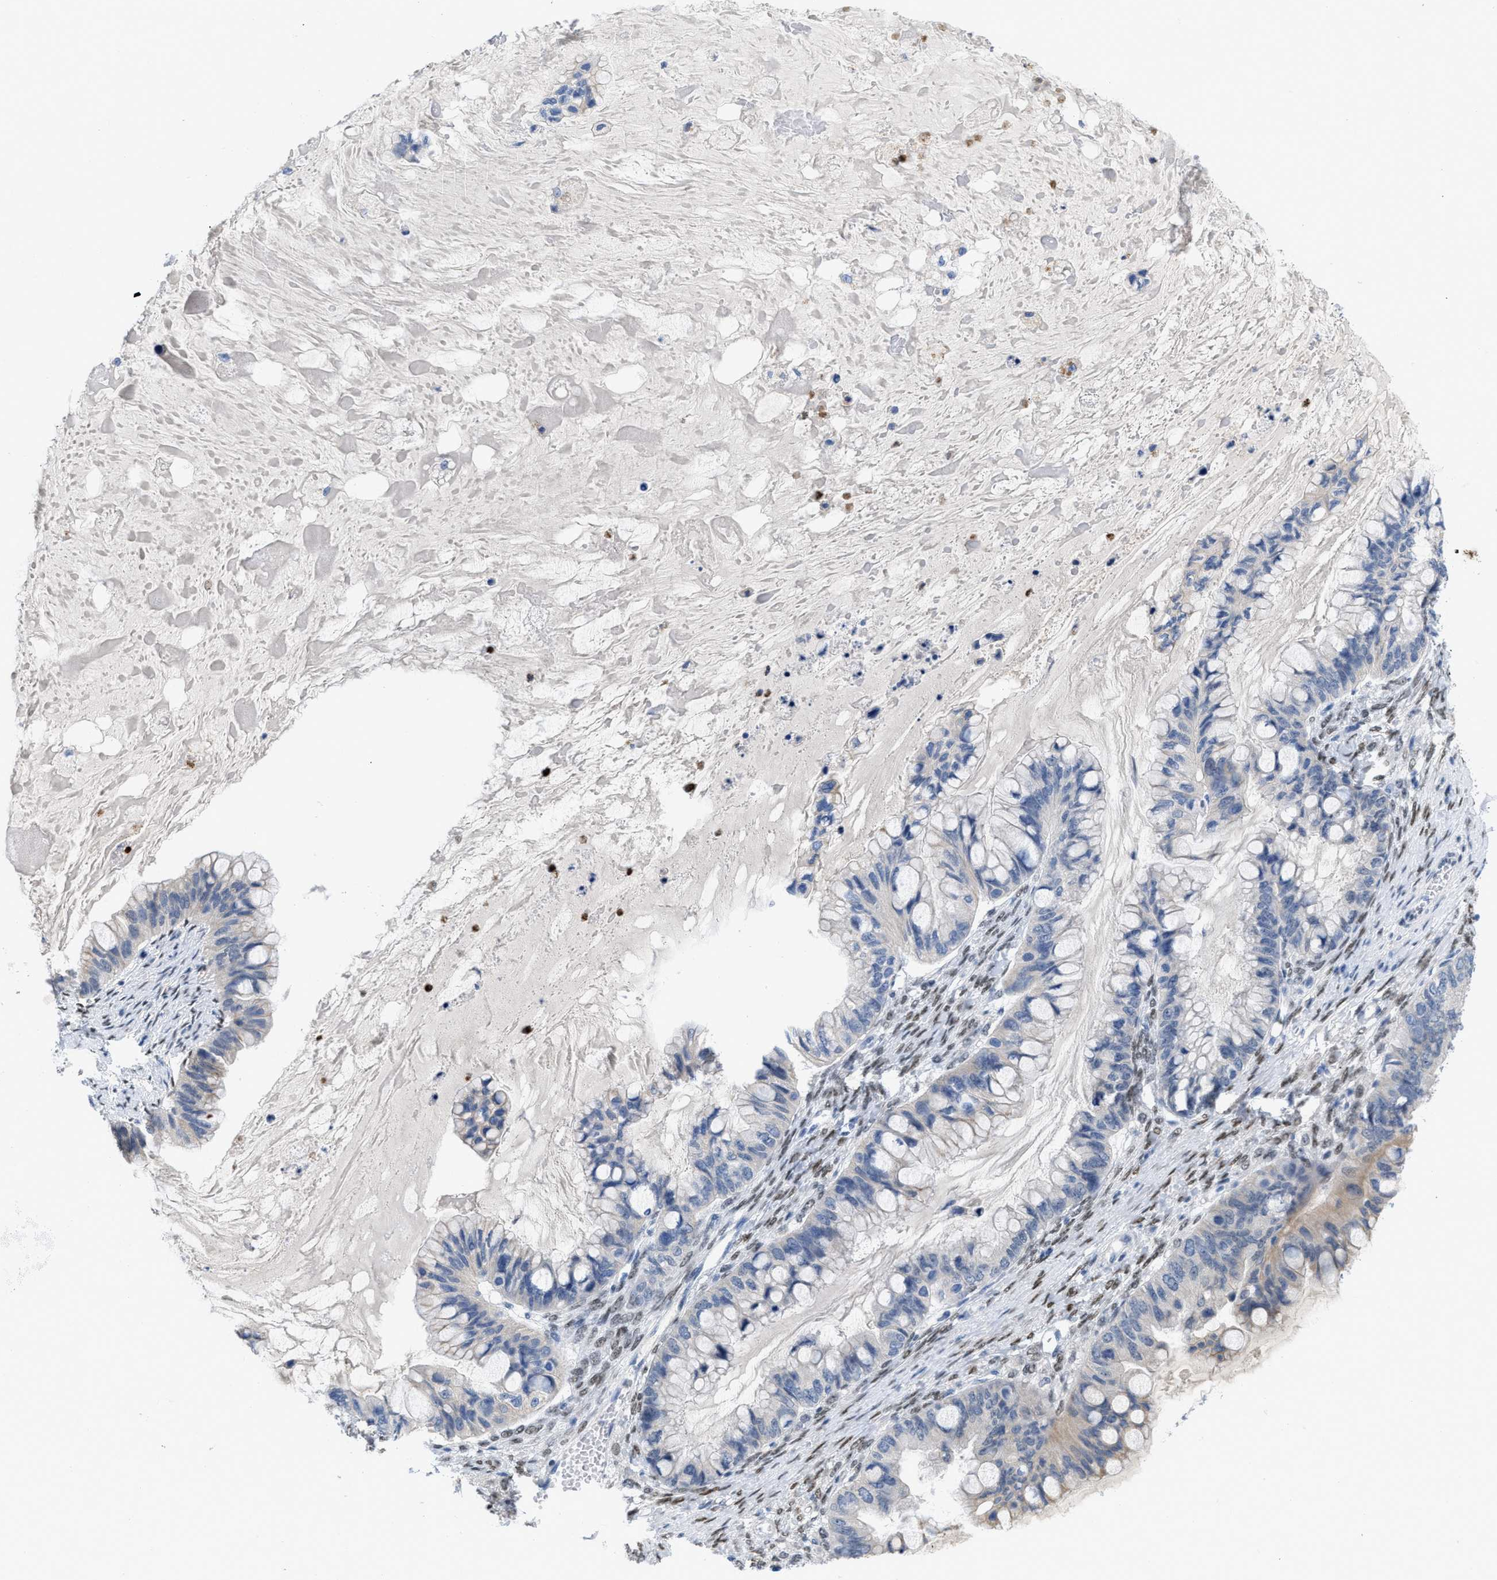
{"staining": {"intensity": "negative", "quantity": "none", "location": "none"}, "tissue": "ovarian cancer", "cell_type": "Tumor cells", "image_type": "cancer", "snomed": [{"axis": "morphology", "description": "Cystadenocarcinoma, mucinous, NOS"}, {"axis": "topography", "description": "Ovary"}], "caption": "High power microscopy micrograph of an immunohistochemistry (IHC) image of ovarian cancer (mucinous cystadenocarcinoma), revealing no significant staining in tumor cells. (Brightfield microscopy of DAB (3,3'-diaminobenzidine) IHC at high magnification).", "gene": "NFIX", "patient": {"sex": "female", "age": 80}}